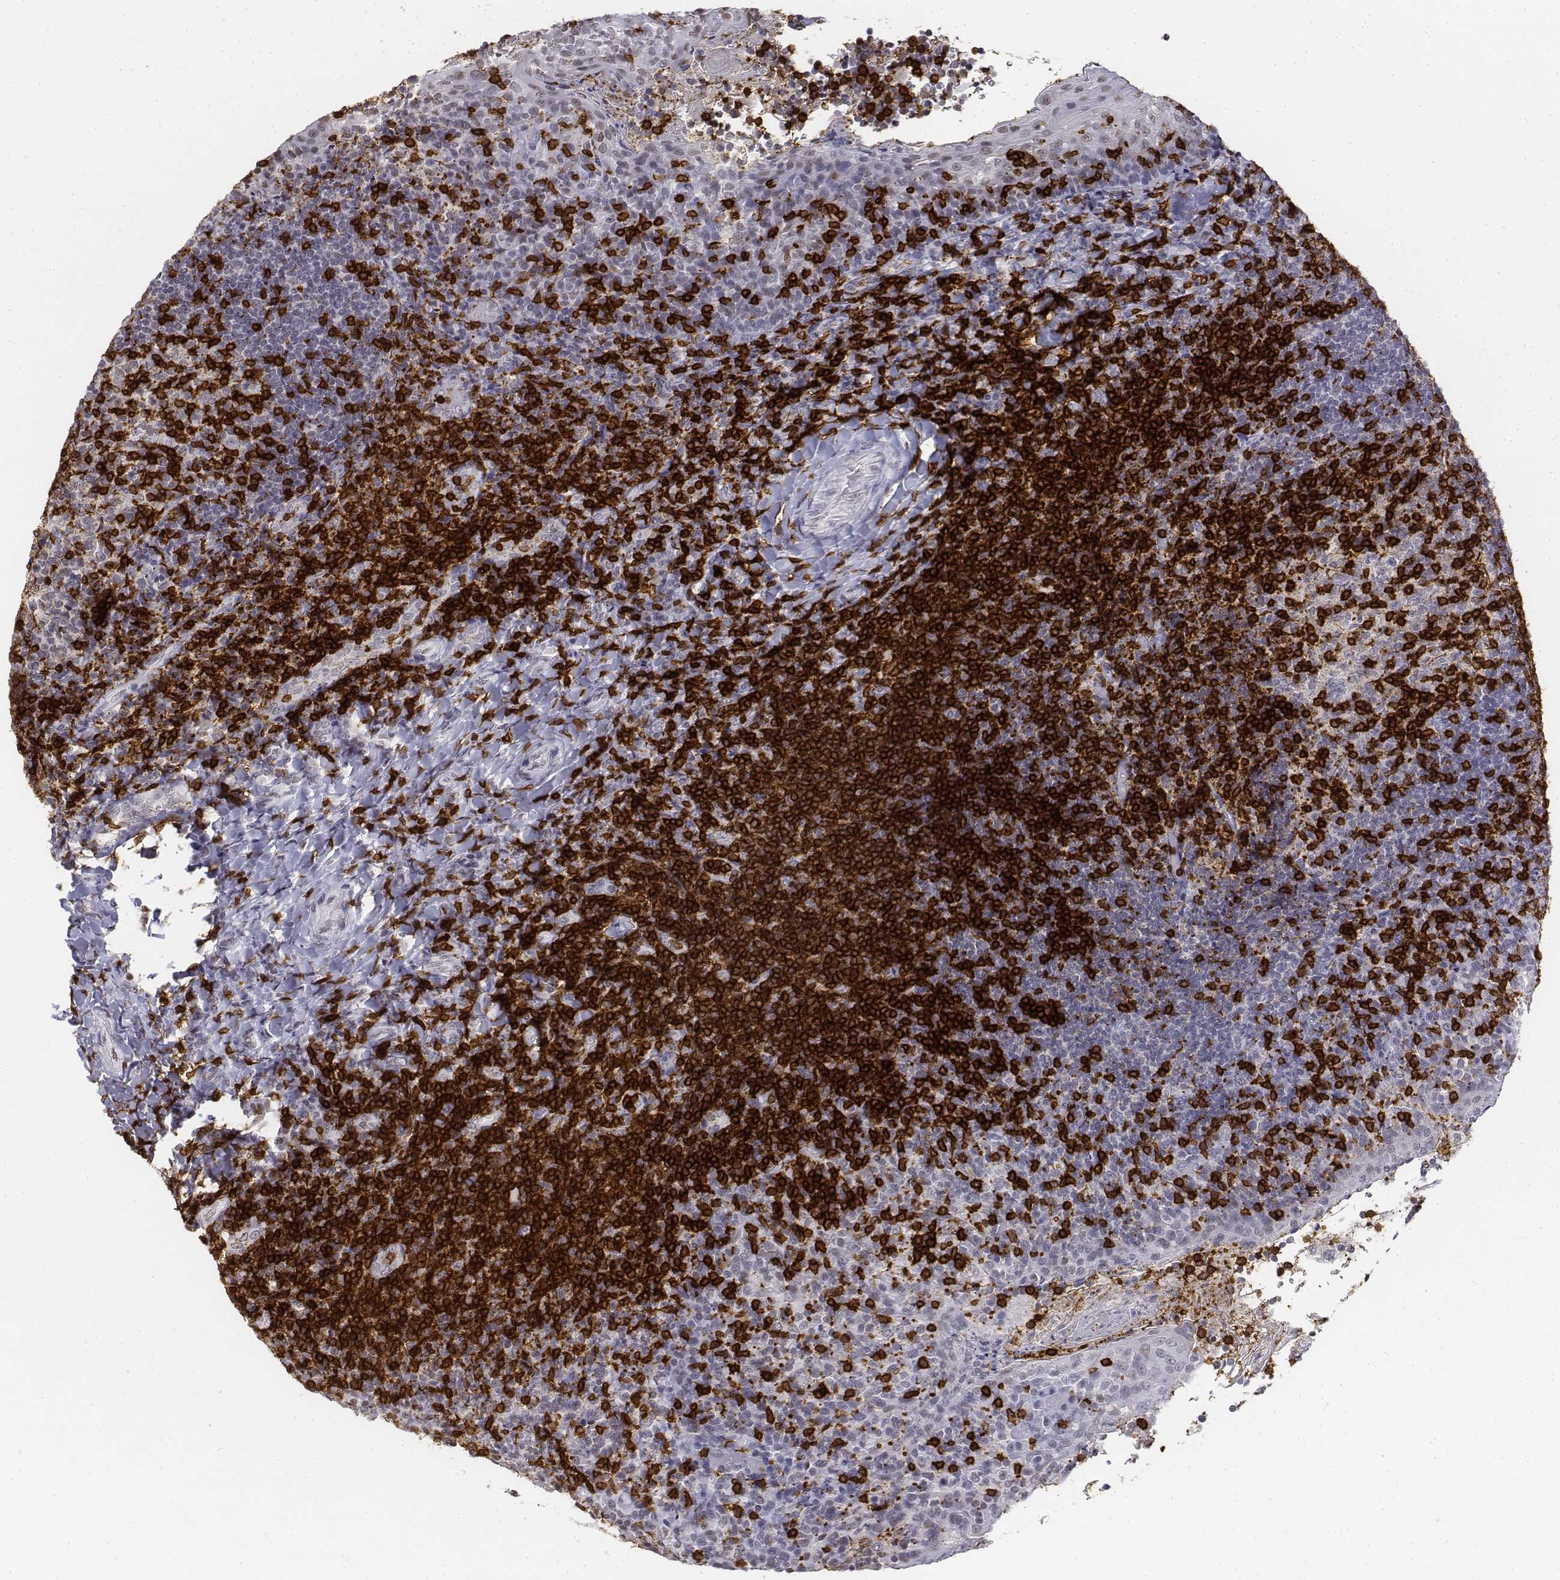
{"staining": {"intensity": "strong", "quantity": "25%-75%", "location": "cytoplasmic/membranous"}, "tissue": "tonsil", "cell_type": "Germinal center cells", "image_type": "normal", "snomed": [{"axis": "morphology", "description": "Normal tissue, NOS"}, {"axis": "topography", "description": "Tonsil"}], "caption": "Germinal center cells demonstrate high levels of strong cytoplasmic/membranous expression in about 25%-75% of cells in benign human tonsil.", "gene": "CD3E", "patient": {"sex": "female", "age": 10}}